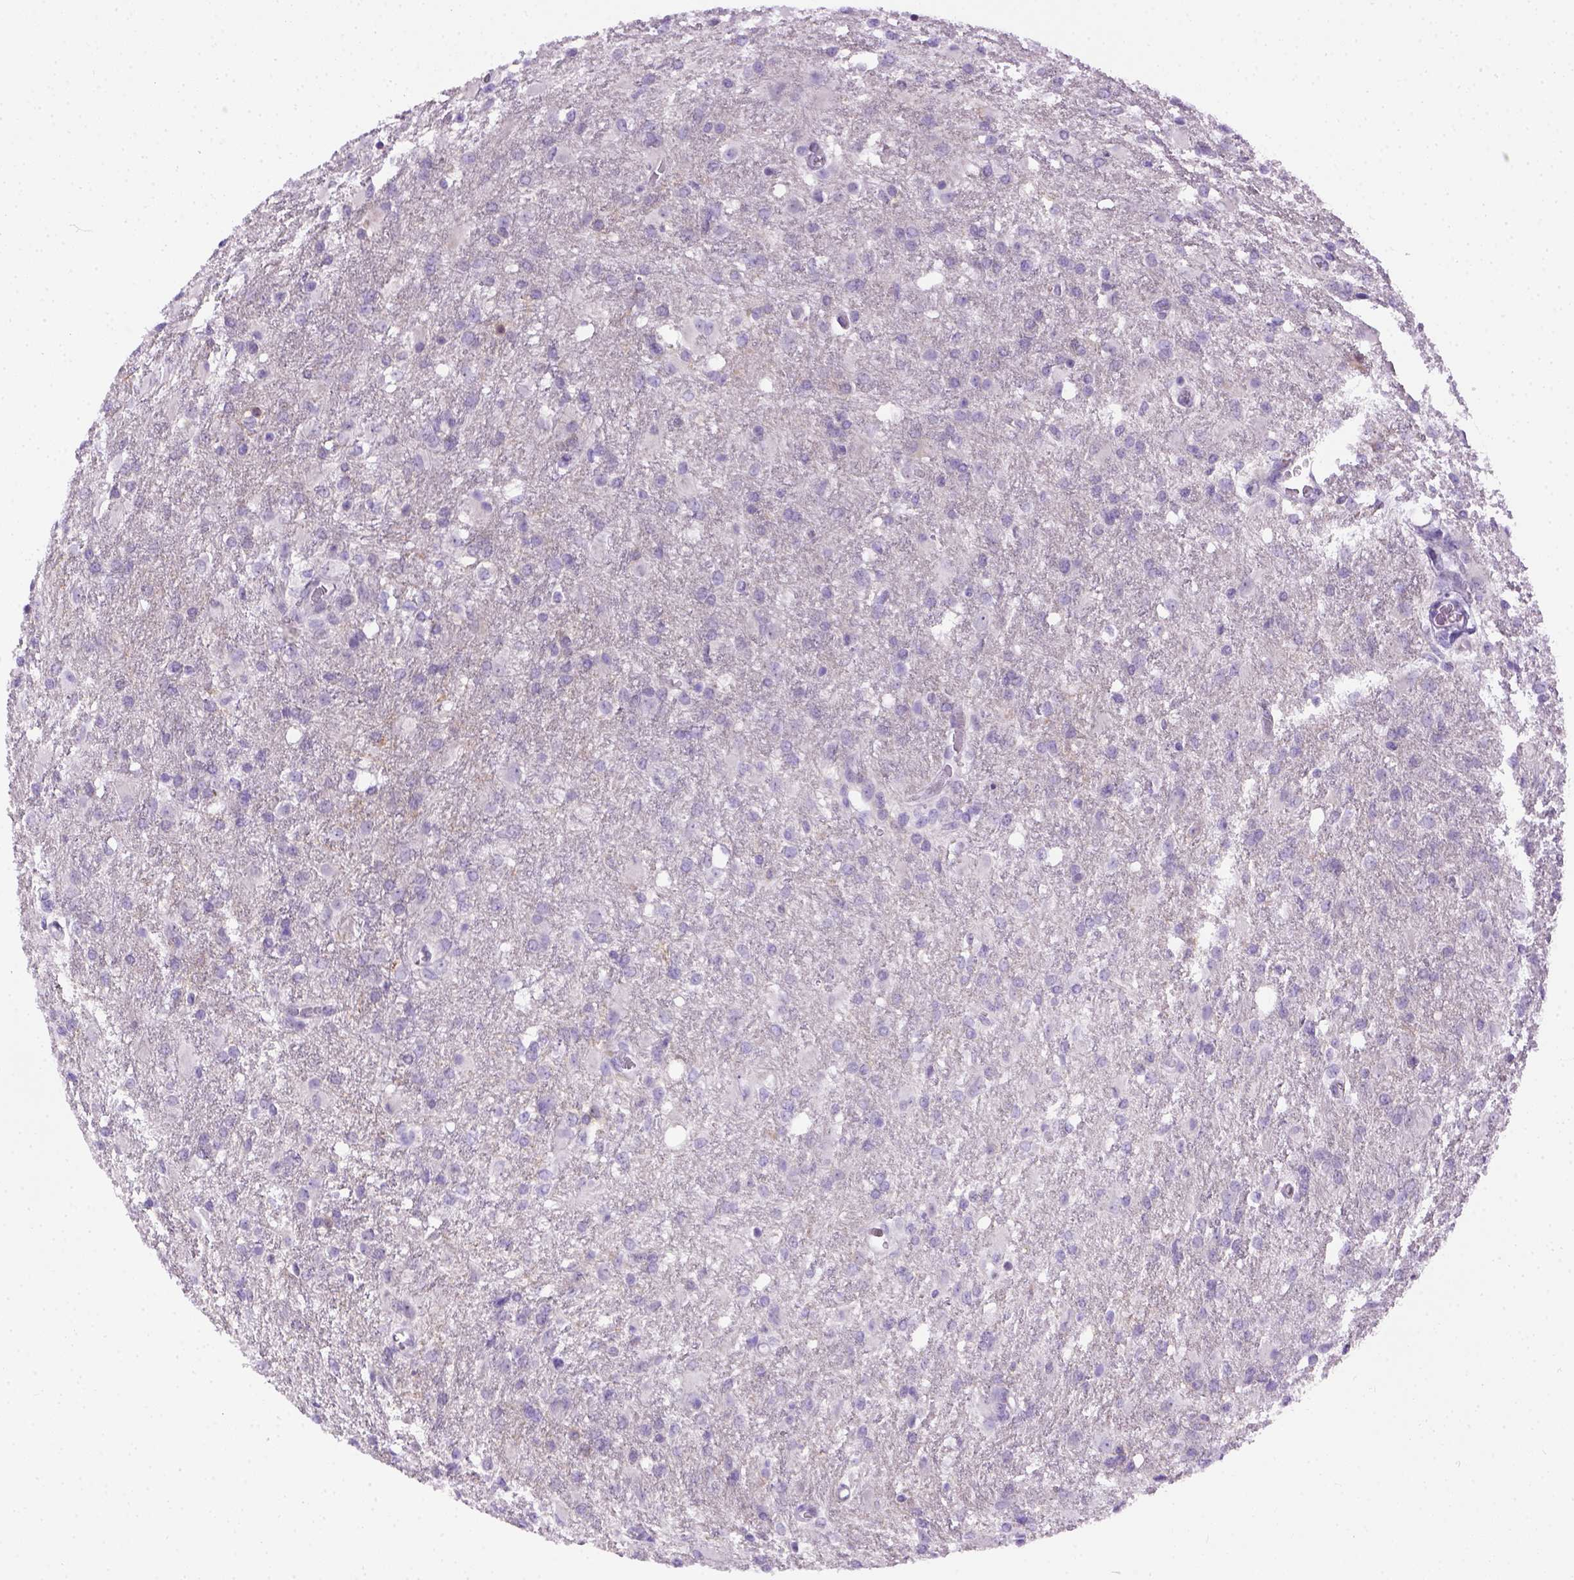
{"staining": {"intensity": "negative", "quantity": "none", "location": "none"}, "tissue": "glioma", "cell_type": "Tumor cells", "image_type": "cancer", "snomed": [{"axis": "morphology", "description": "Glioma, malignant, High grade"}, {"axis": "topography", "description": "Brain"}], "caption": "An image of human glioma is negative for staining in tumor cells. Brightfield microscopy of immunohistochemistry (IHC) stained with DAB (3,3'-diaminobenzidine) (brown) and hematoxylin (blue), captured at high magnification.", "gene": "FAM184B", "patient": {"sex": "male", "age": 68}}